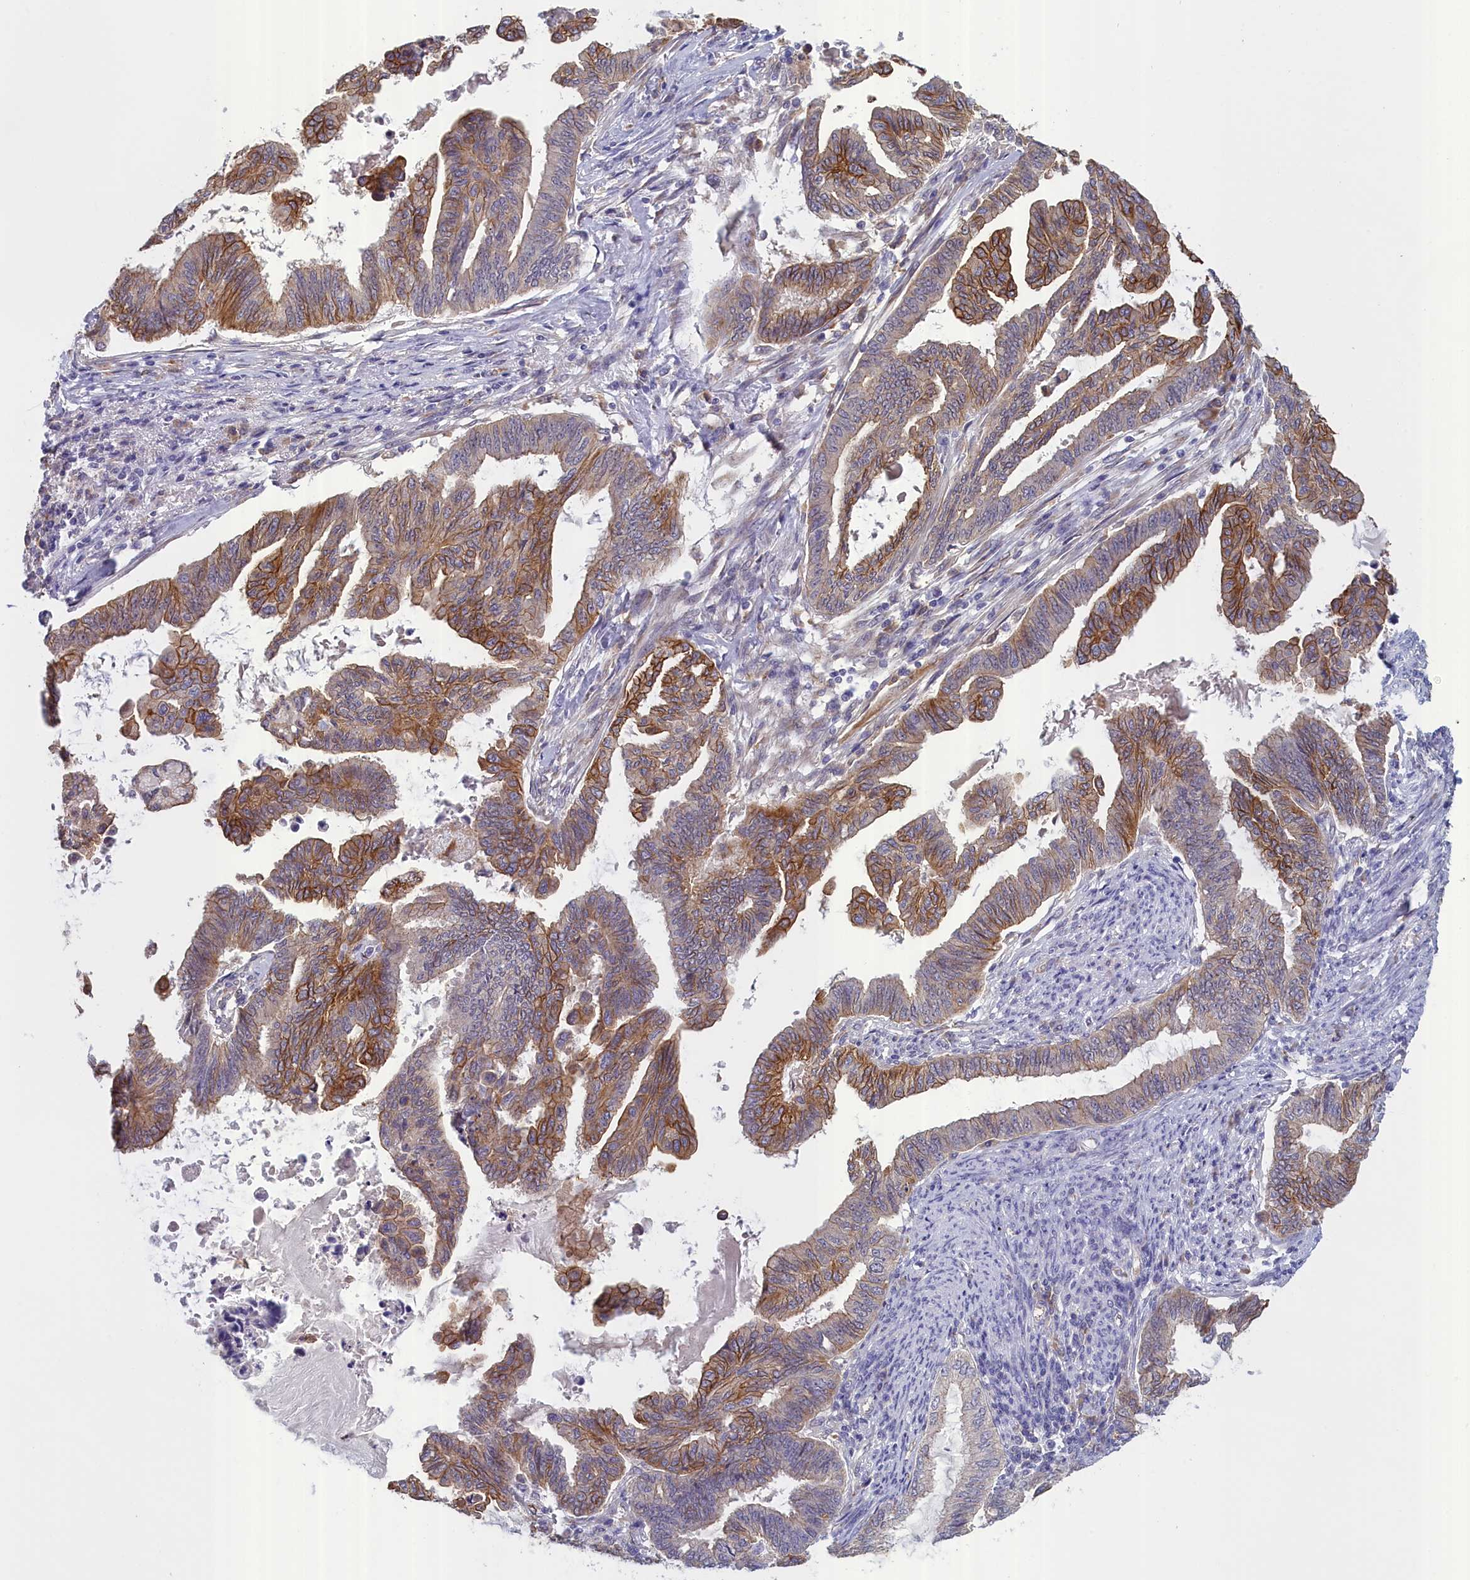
{"staining": {"intensity": "moderate", "quantity": ">75%", "location": "cytoplasmic/membranous"}, "tissue": "endometrial cancer", "cell_type": "Tumor cells", "image_type": "cancer", "snomed": [{"axis": "morphology", "description": "Adenocarcinoma, NOS"}, {"axis": "topography", "description": "Endometrium"}], "caption": "This histopathology image demonstrates IHC staining of endometrial cancer (adenocarcinoma), with medium moderate cytoplasmic/membranous staining in approximately >75% of tumor cells.", "gene": "COL19A1", "patient": {"sex": "female", "age": 86}}